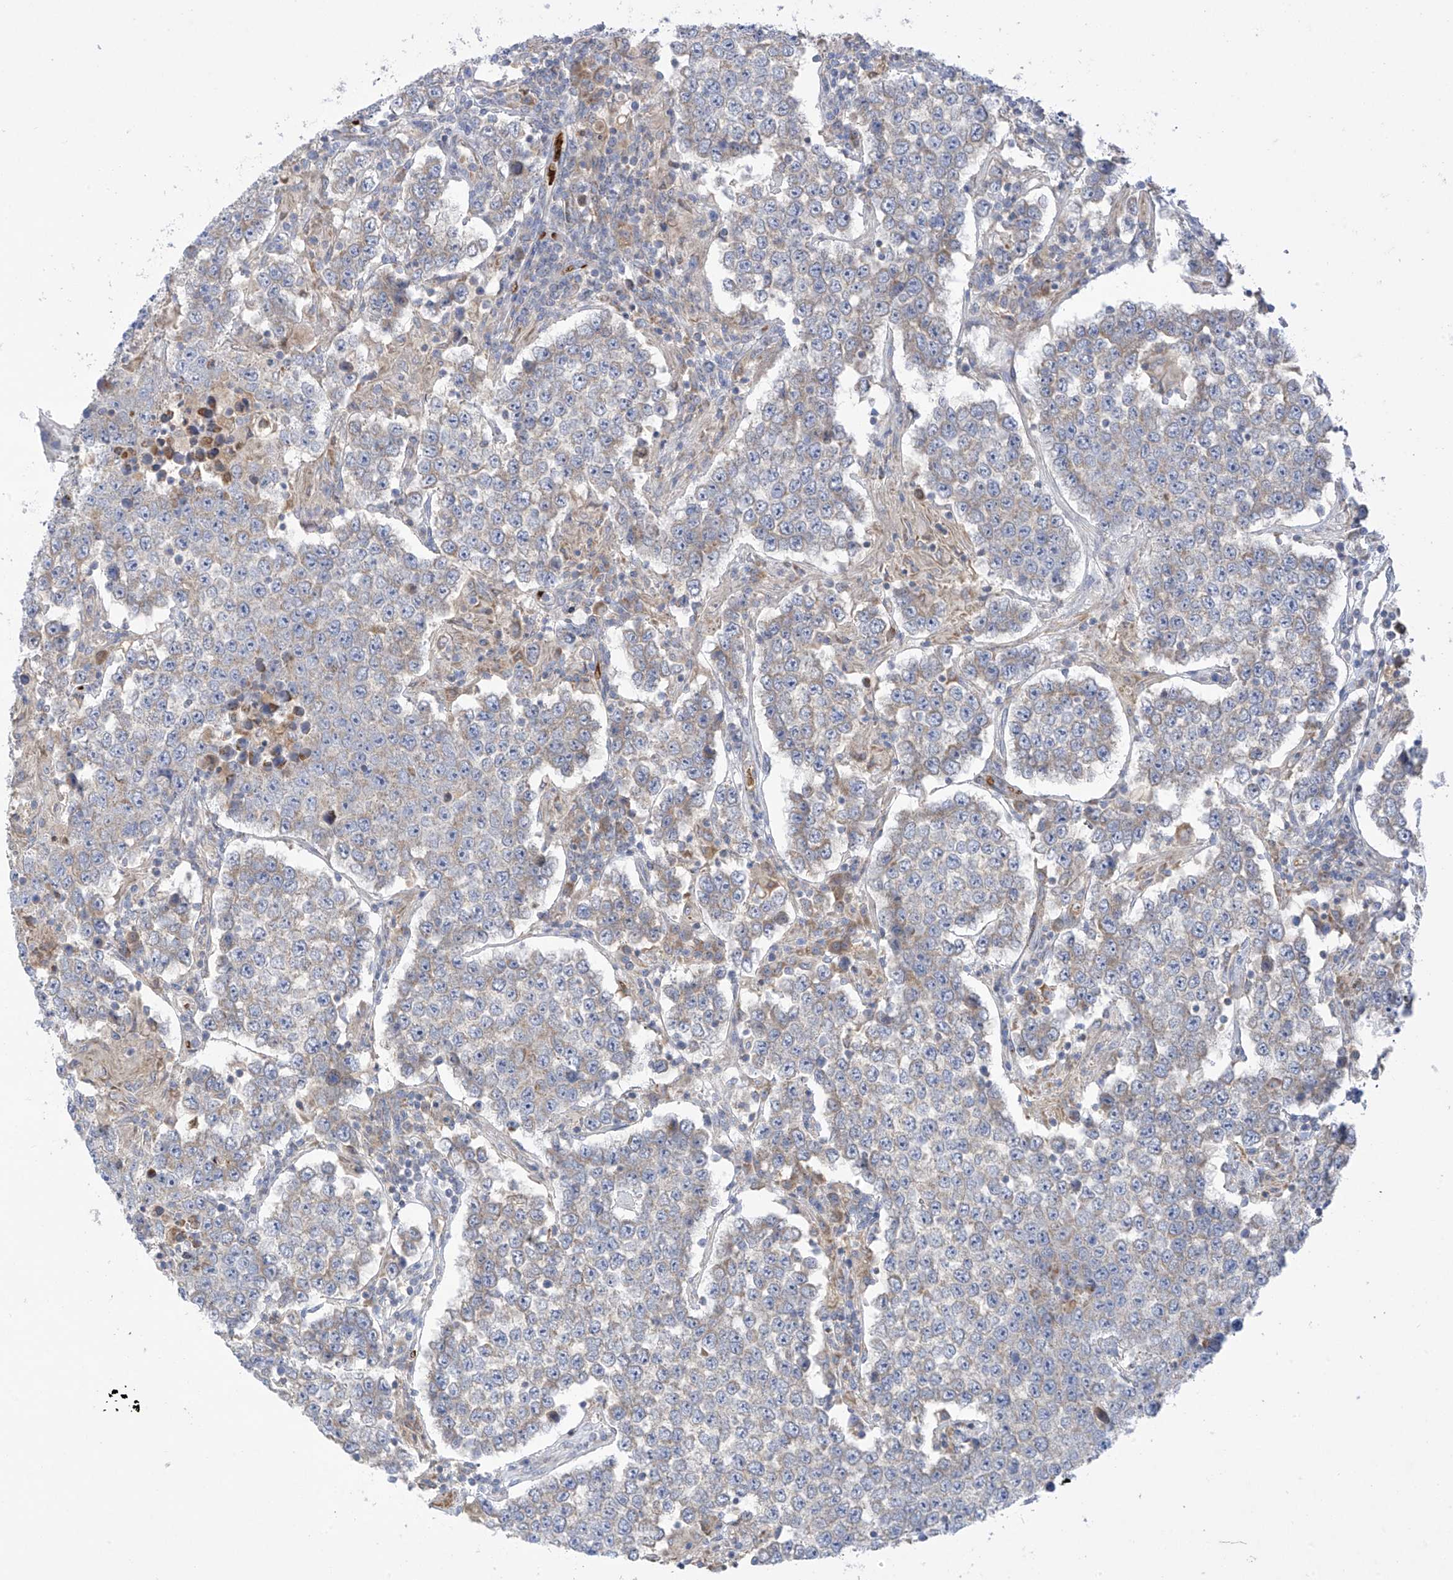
{"staining": {"intensity": "weak", "quantity": "<25%", "location": "cytoplasmic/membranous"}, "tissue": "testis cancer", "cell_type": "Tumor cells", "image_type": "cancer", "snomed": [{"axis": "morphology", "description": "Normal tissue, NOS"}, {"axis": "morphology", "description": "Urothelial carcinoma, High grade"}, {"axis": "morphology", "description": "Seminoma, NOS"}, {"axis": "morphology", "description": "Carcinoma, Embryonal, NOS"}, {"axis": "topography", "description": "Urinary bladder"}, {"axis": "topography", "description": "Testis"}], "caption": "An image of human testis cancer is negative for staining in tumor cells. (Brightfield microscopy of DAB IHC at high magnification).", "gene": "METTL18", "patient": {"sex": "male", "age": 41}}